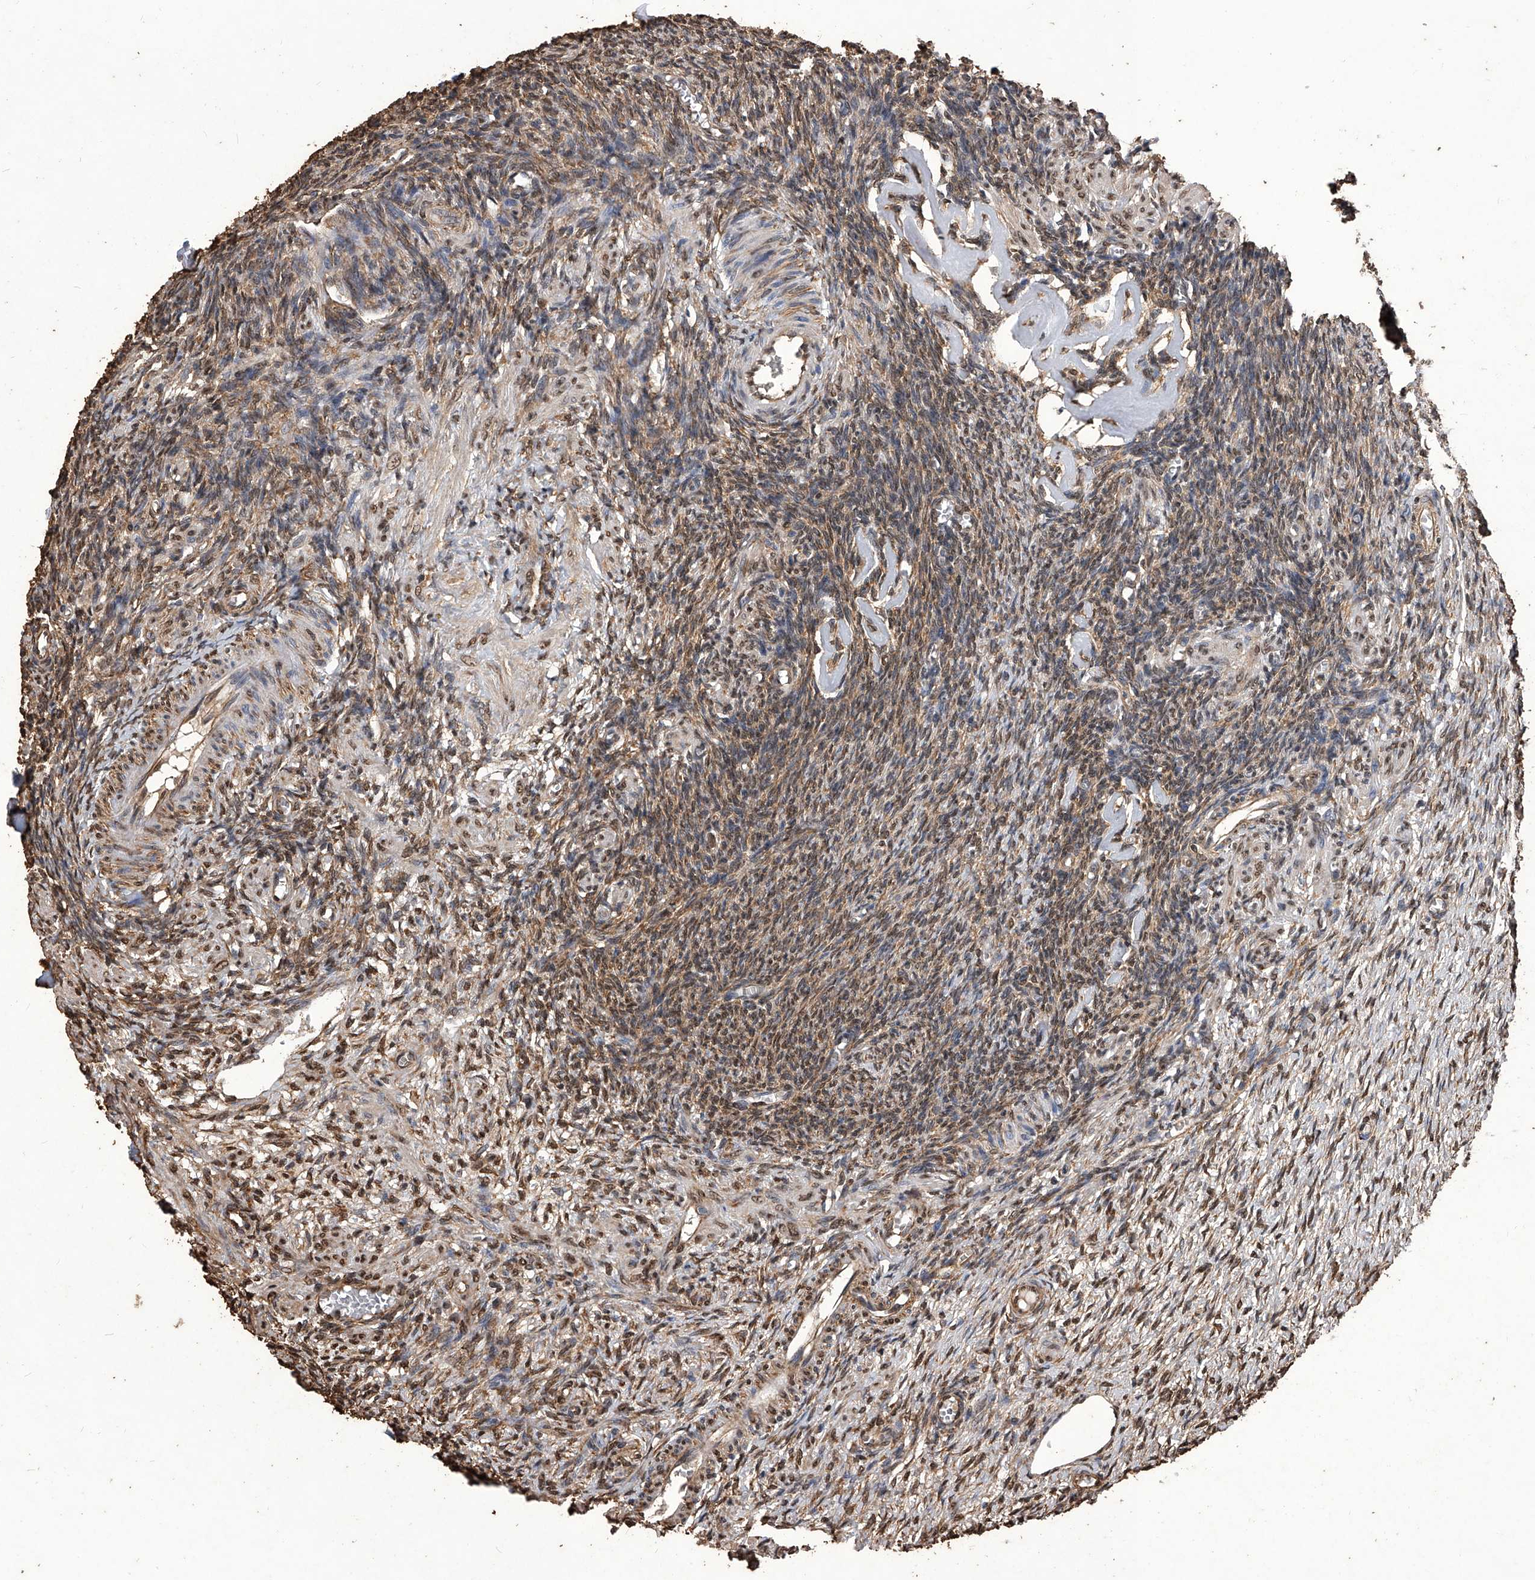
{"staining": {"intensity": "weak", "quantity": ">75%", "location": "cytoplasmic/membranous"}, "tissue": "ovary", "cell_type": "Ovarian stroma cells", "image_type": "normal", "snomed": [{"axis": "morphology", "description": "Normal tissue, NOS"}, {"axis": "topography", "description": "Ovary"}], "caption": "Immunohistochemistry (IHC) (DAB) staining of unremarkable ovary exhibits weak cytoplasmic/membranous protein positivity in approximately >75% of ovarian stroma cells.", "gene": "FBXL4", "patient": {"sex": "female", "age": 27}}